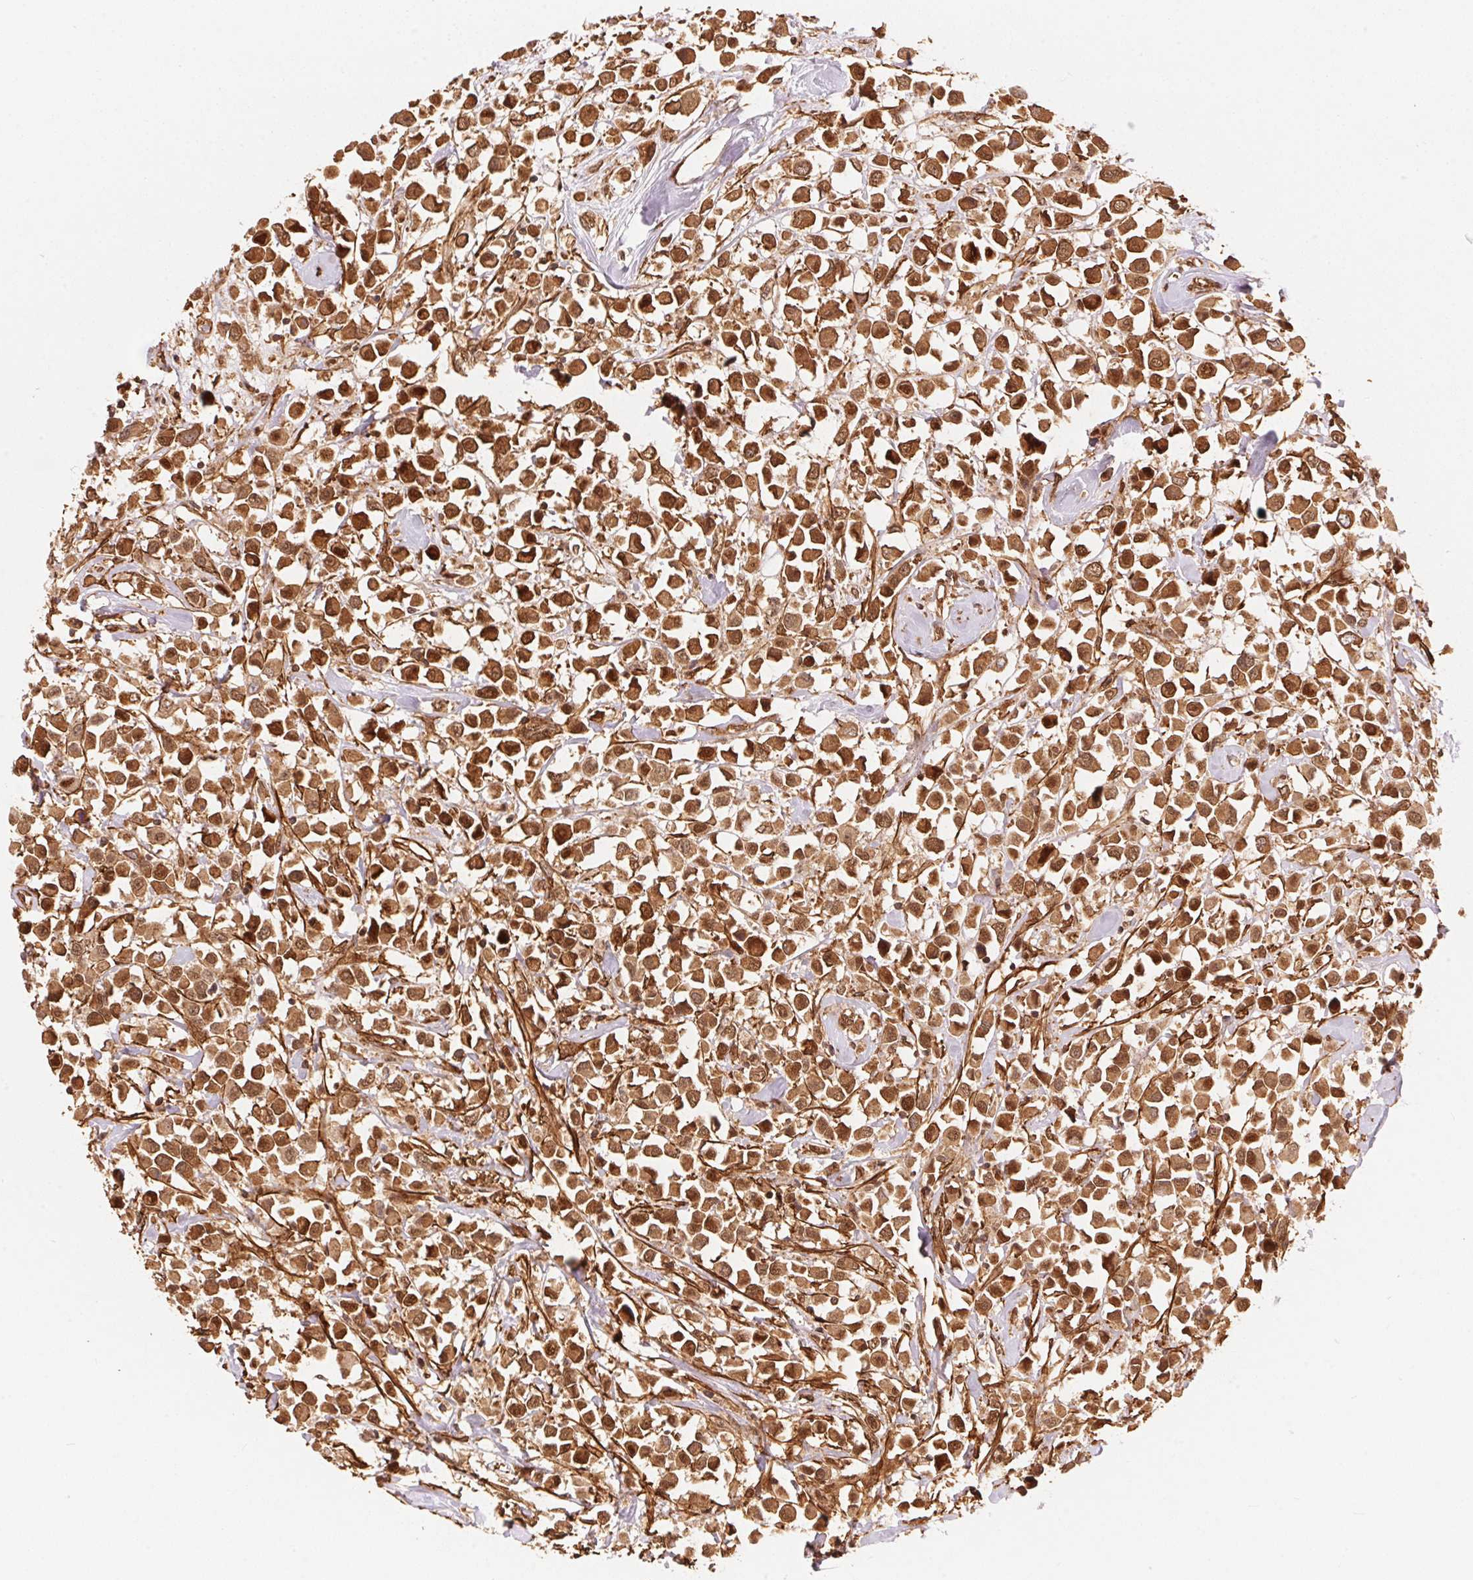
{"staining": {"intensity": "strong", "quantity": ">75%", "location": "cytoplasmic/membranous,nuclear"}, "tissue": "breast cancer", "cell_type": "Tumor cells", "image_type": "cancer", "snomed": [{"axis": "morphology", "description": "Duct carcinoma"}, {"axis": "topography", "description": "Breast"}], "caption": "A brown stain labels strong cytoplasmic/membranous and nuclear expression of a protein in human breast invasive ductal carcinoma tumor cells. (IHC, brightfield microscopy, high magnification).", "gene": "TNIP2", "patient": {"sex": "female", "age": 61}}